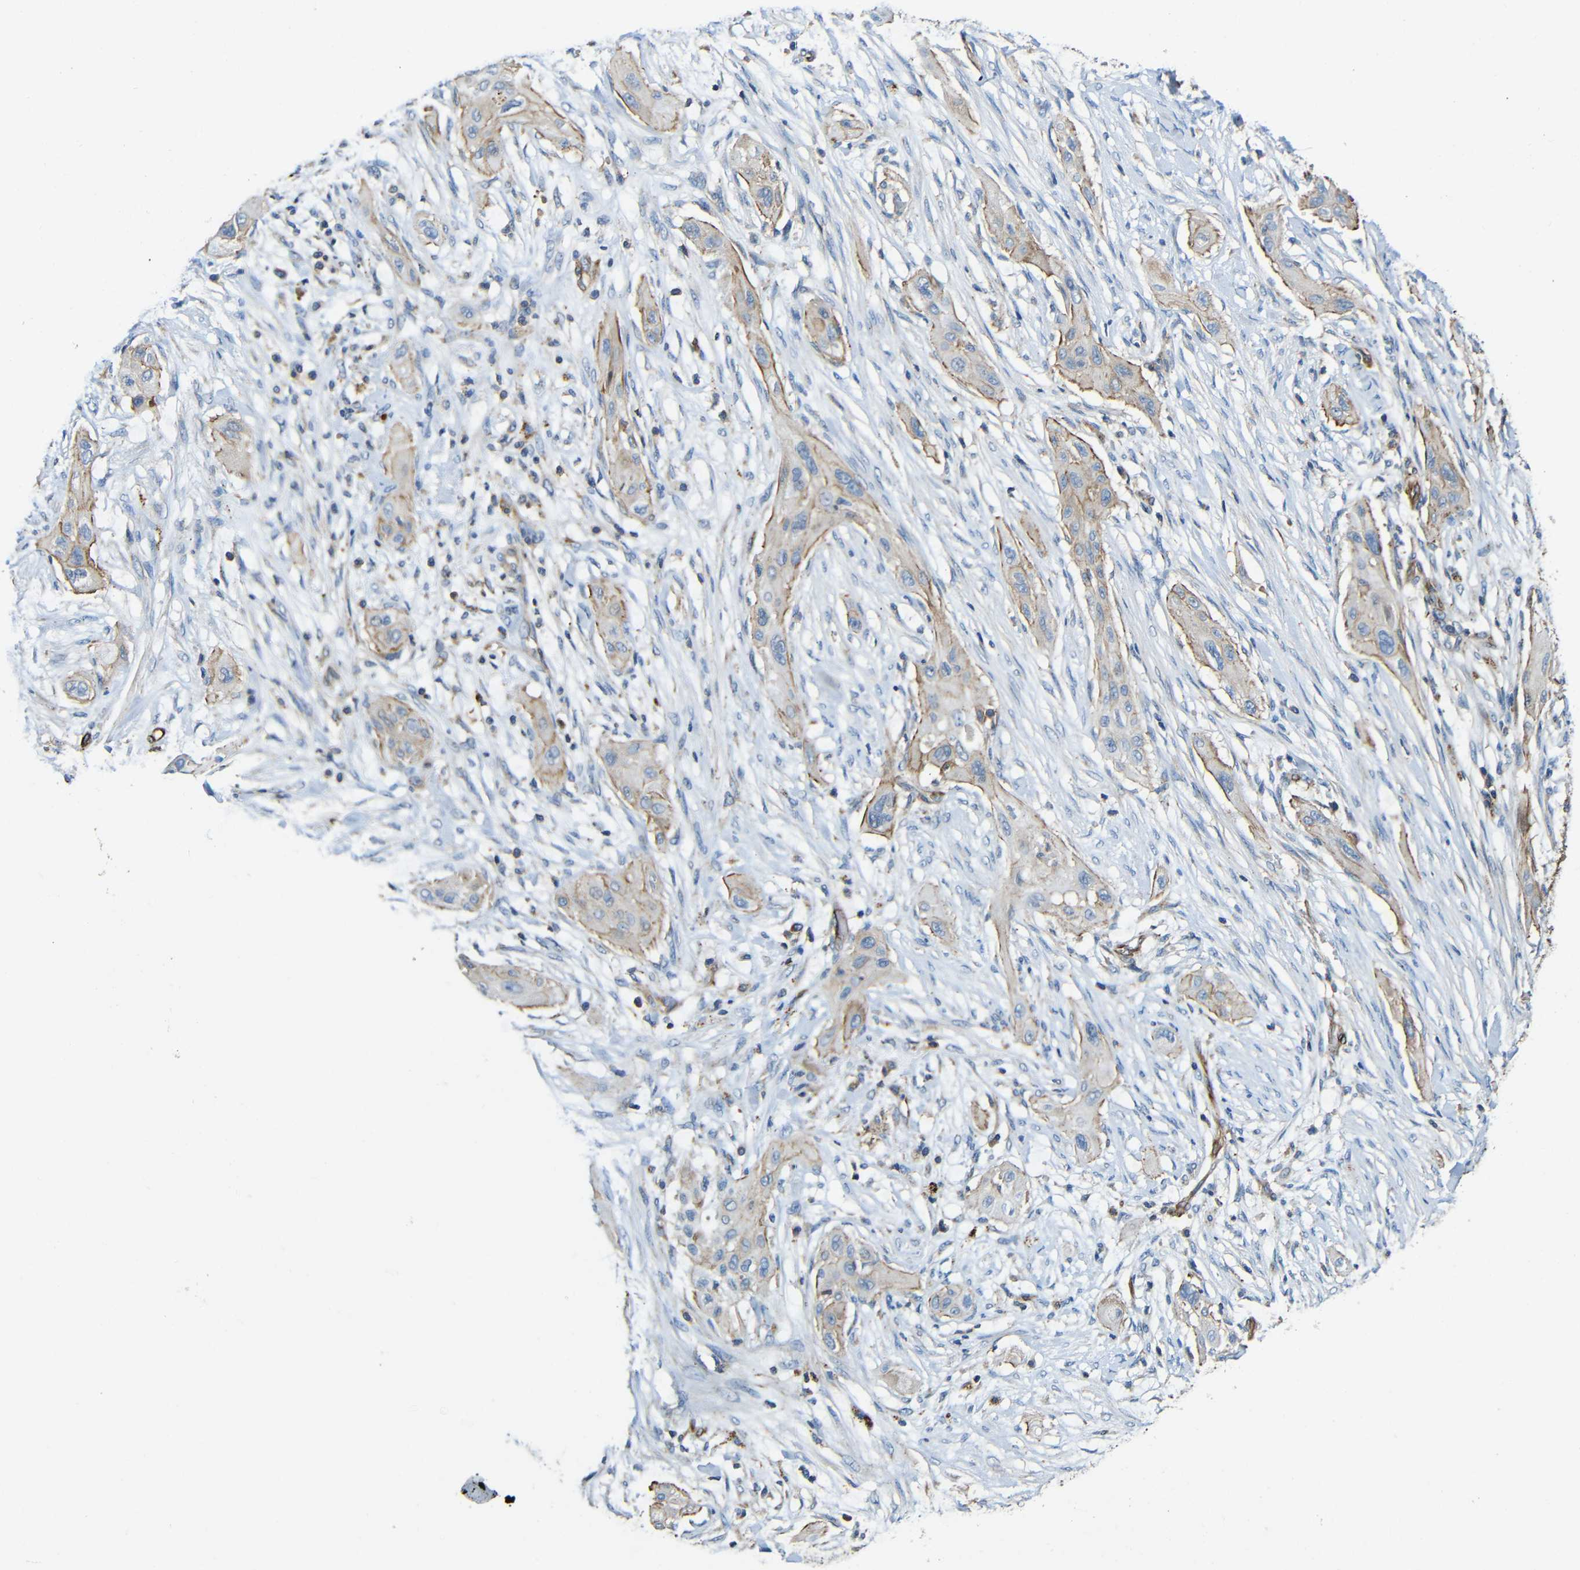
{"staining": {"intensity": "weak", "quantity": ">75%", "location": "cytoplasmic/membranous"}, "tissue": "lung cancer", "cell_type": "Tumor cells", "image_type": "cancer", "snomed": [{"axis": "morphology", "description": "Squamous cell carcinoma, NOS"}, {"axis": "topography", "description": "Lung"}], "caption": "Immunohistochemistry (IHC) micrograph of human lung cancer (squamous cell carcinoma) stained for a protein (brown), which reveals low levels of weak cytoplasmic/membranous staining in approximately >75% of tumor cells.", "gene": "IGSF10", "patient": {"sex": "female", "age": 47}}